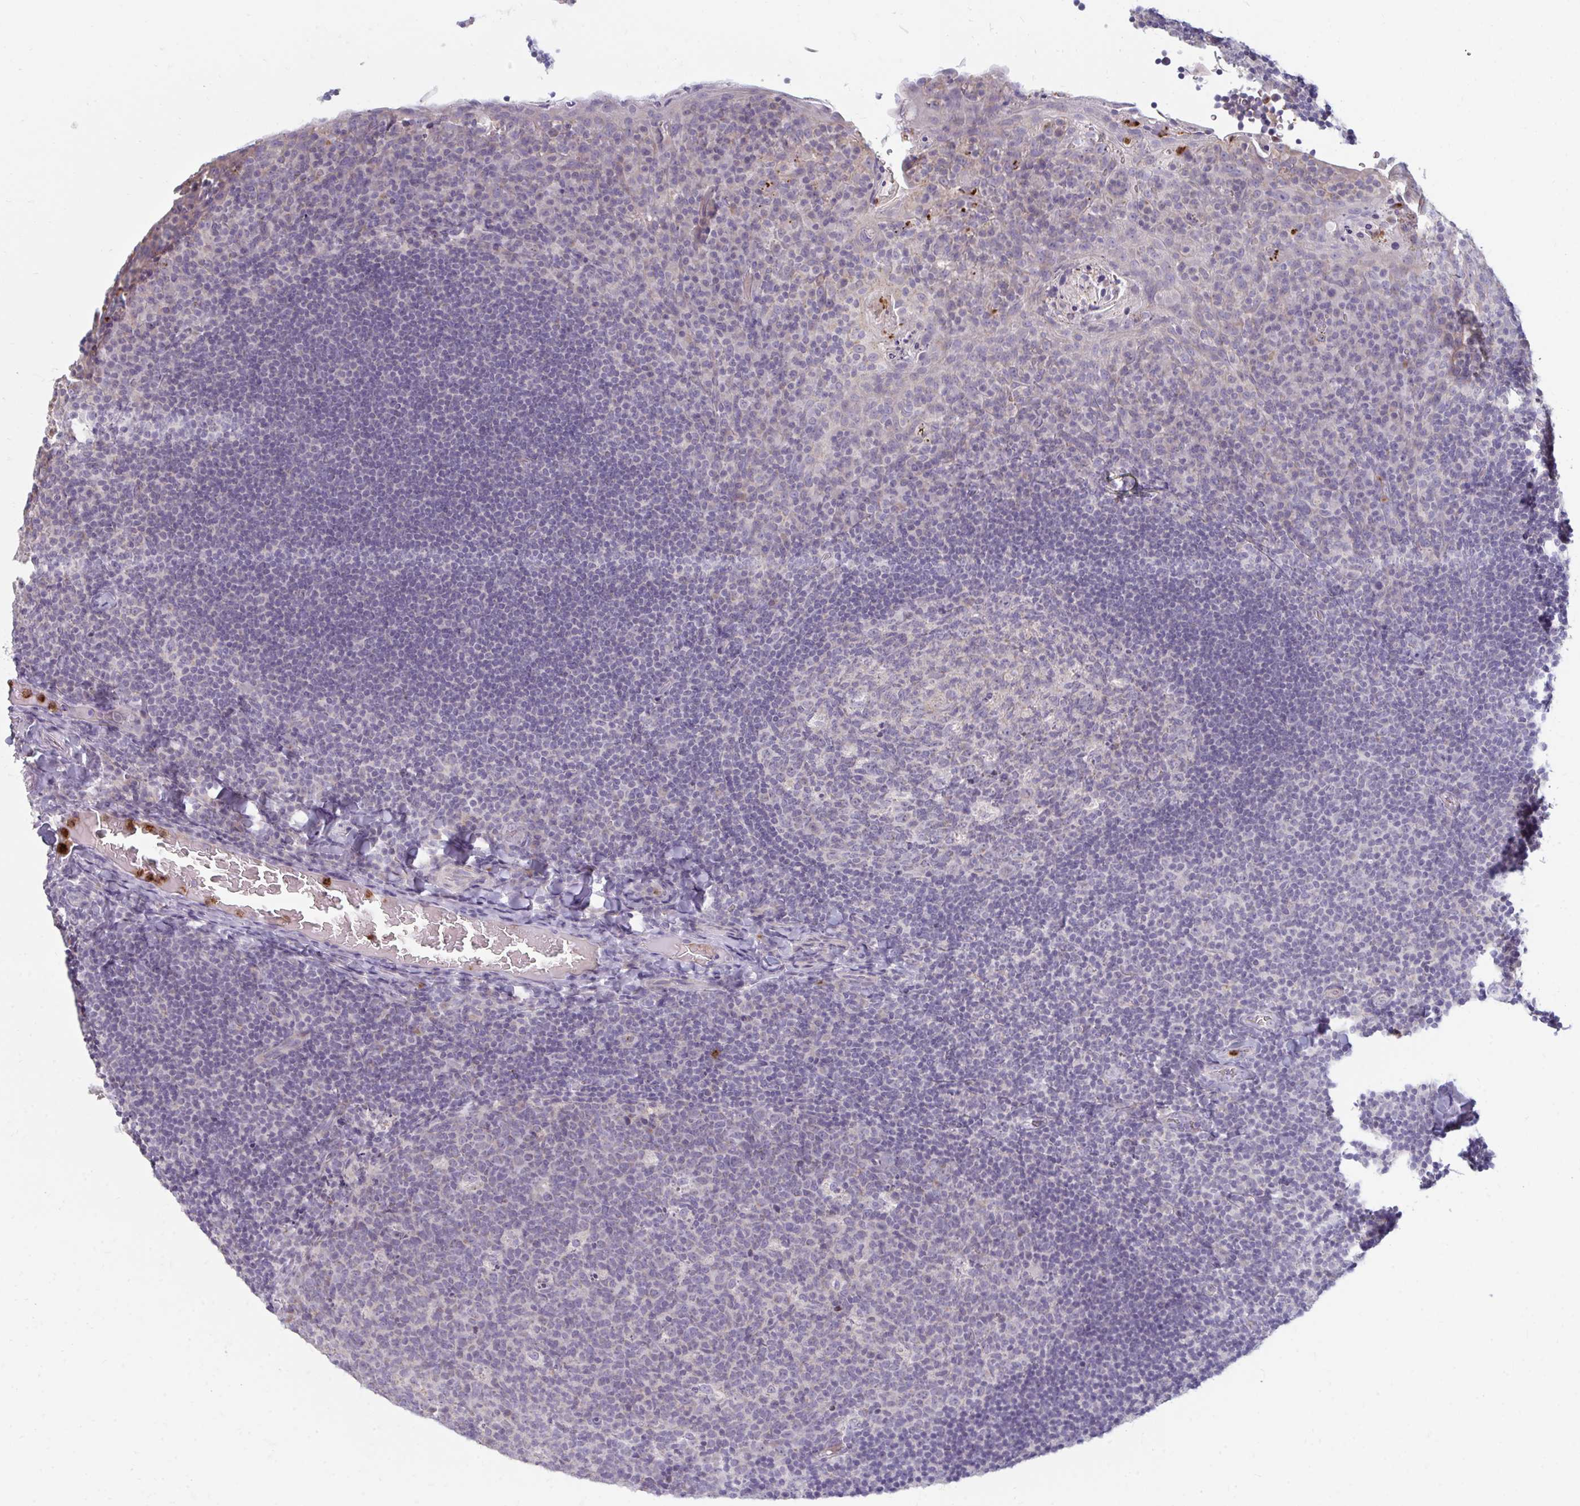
{"staining": {"intensity": "negative", "quantity": "none", "location": "none"}, "tissue": "tonsil", "cell_type": "Germinal center cells", "image_type": "normal", "snomed": [{"axis": "morphology", "description": "Normal tissue, NOS"}, {"axis": "topography", "description": "Tonsil"}], "caption": "The micrograph reveals no staining of germinal center cells in unremarkable tonsil.", "gene": "RAB33A", "patient": {"sex": "male", "age": 17}}